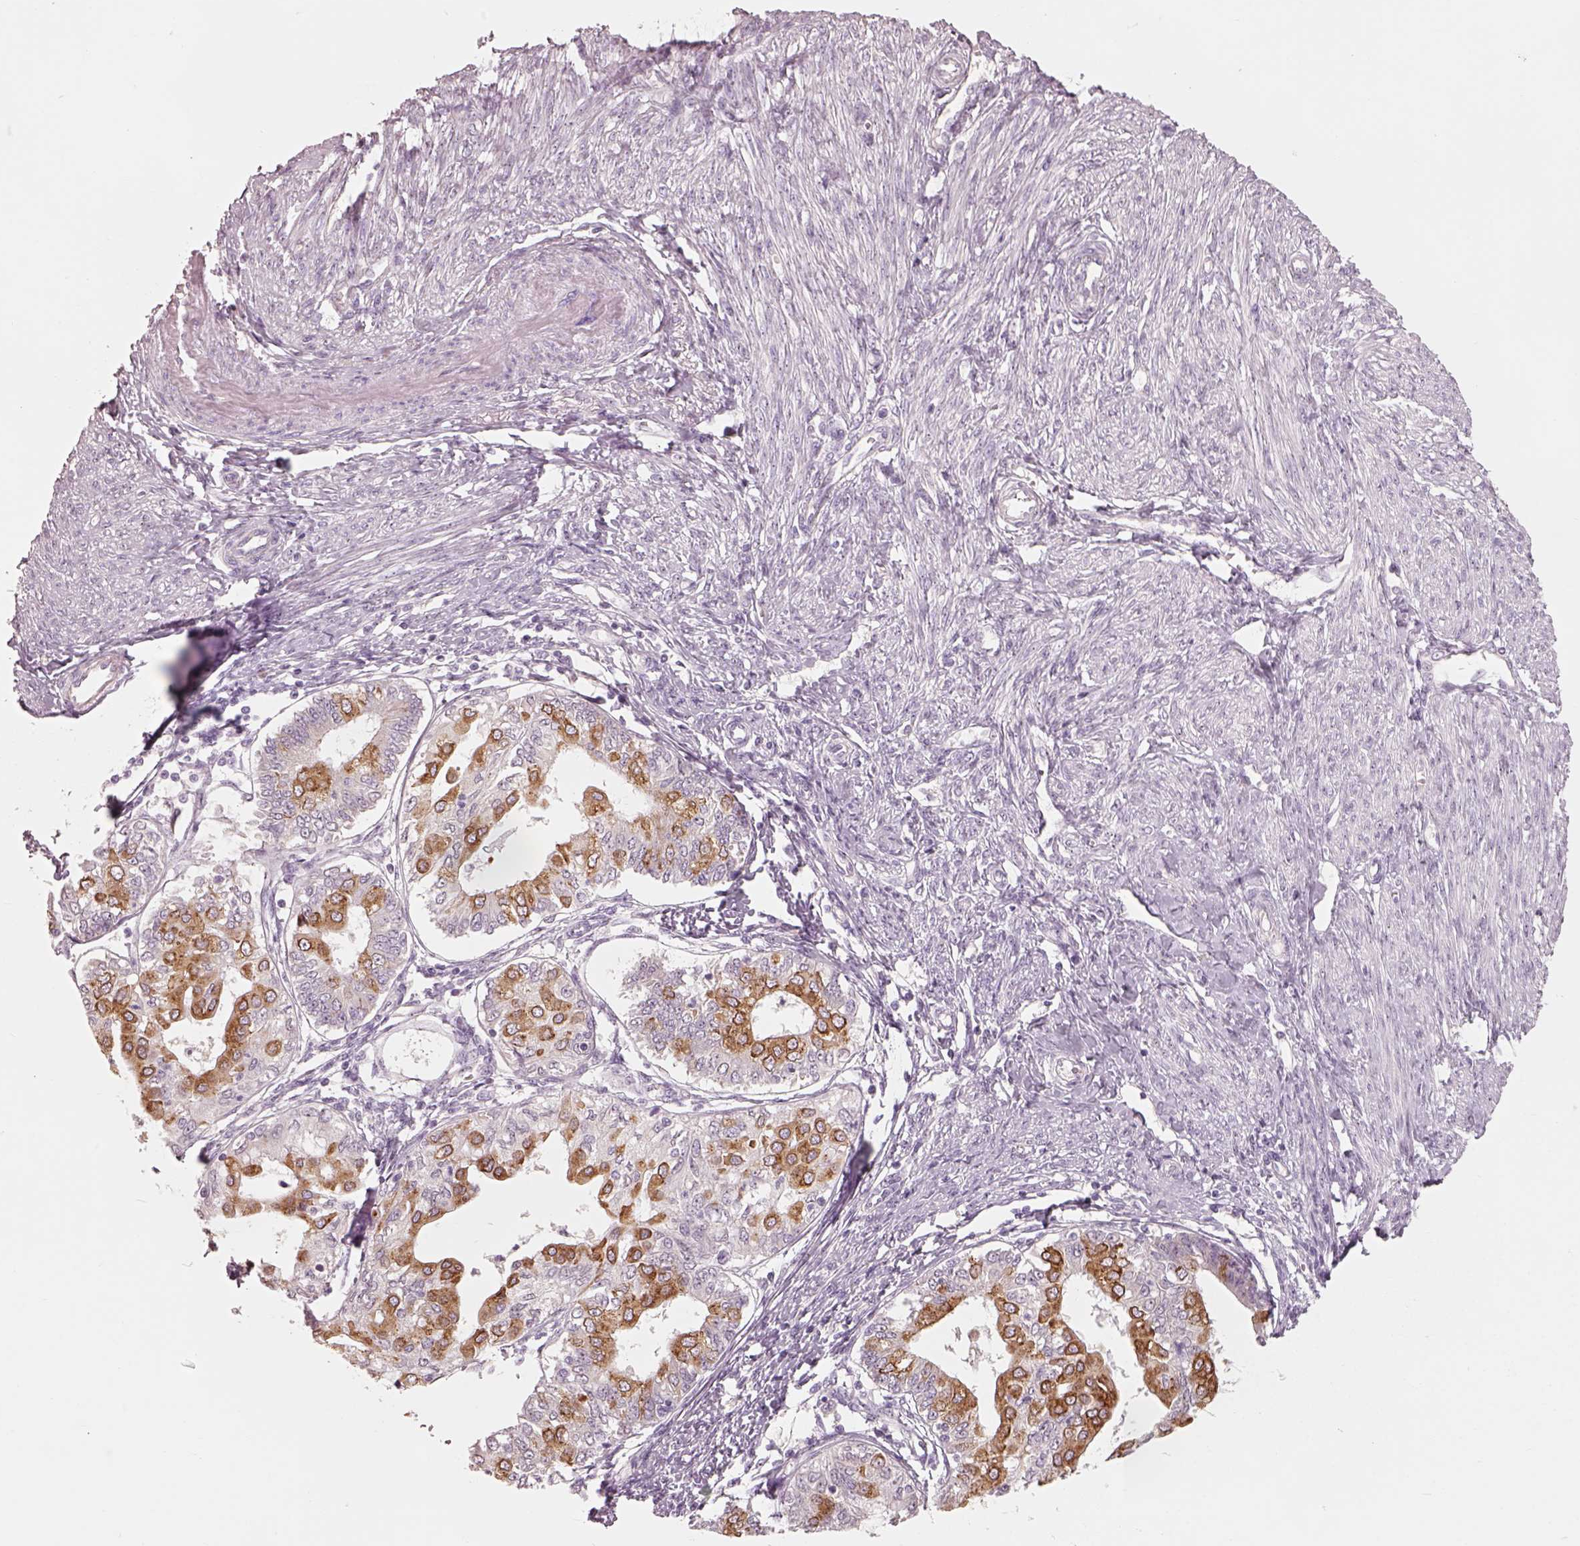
{"staining": {"intensity": "strong", "quantity": "<25%", "location": "cytoplasmic/membranous"}, "tissue": "endometrial cancer", "cell_type": "Tumor cells", "image_type": "cancer", "snomed": [{"axis": "morphology", "description": "Adenocarcinoma, NOS"}, {"axis": "topography", "description": "Endometrium"}], "caption": "Endometrial cancer stained with DAB immunohistochemistry (IHC) displays medium levels of strong cytoplasmic/membranous expression in about <25% of tumor cells.", "gene": "CDS1", "patient": {"sex": "female", "age": 68}}